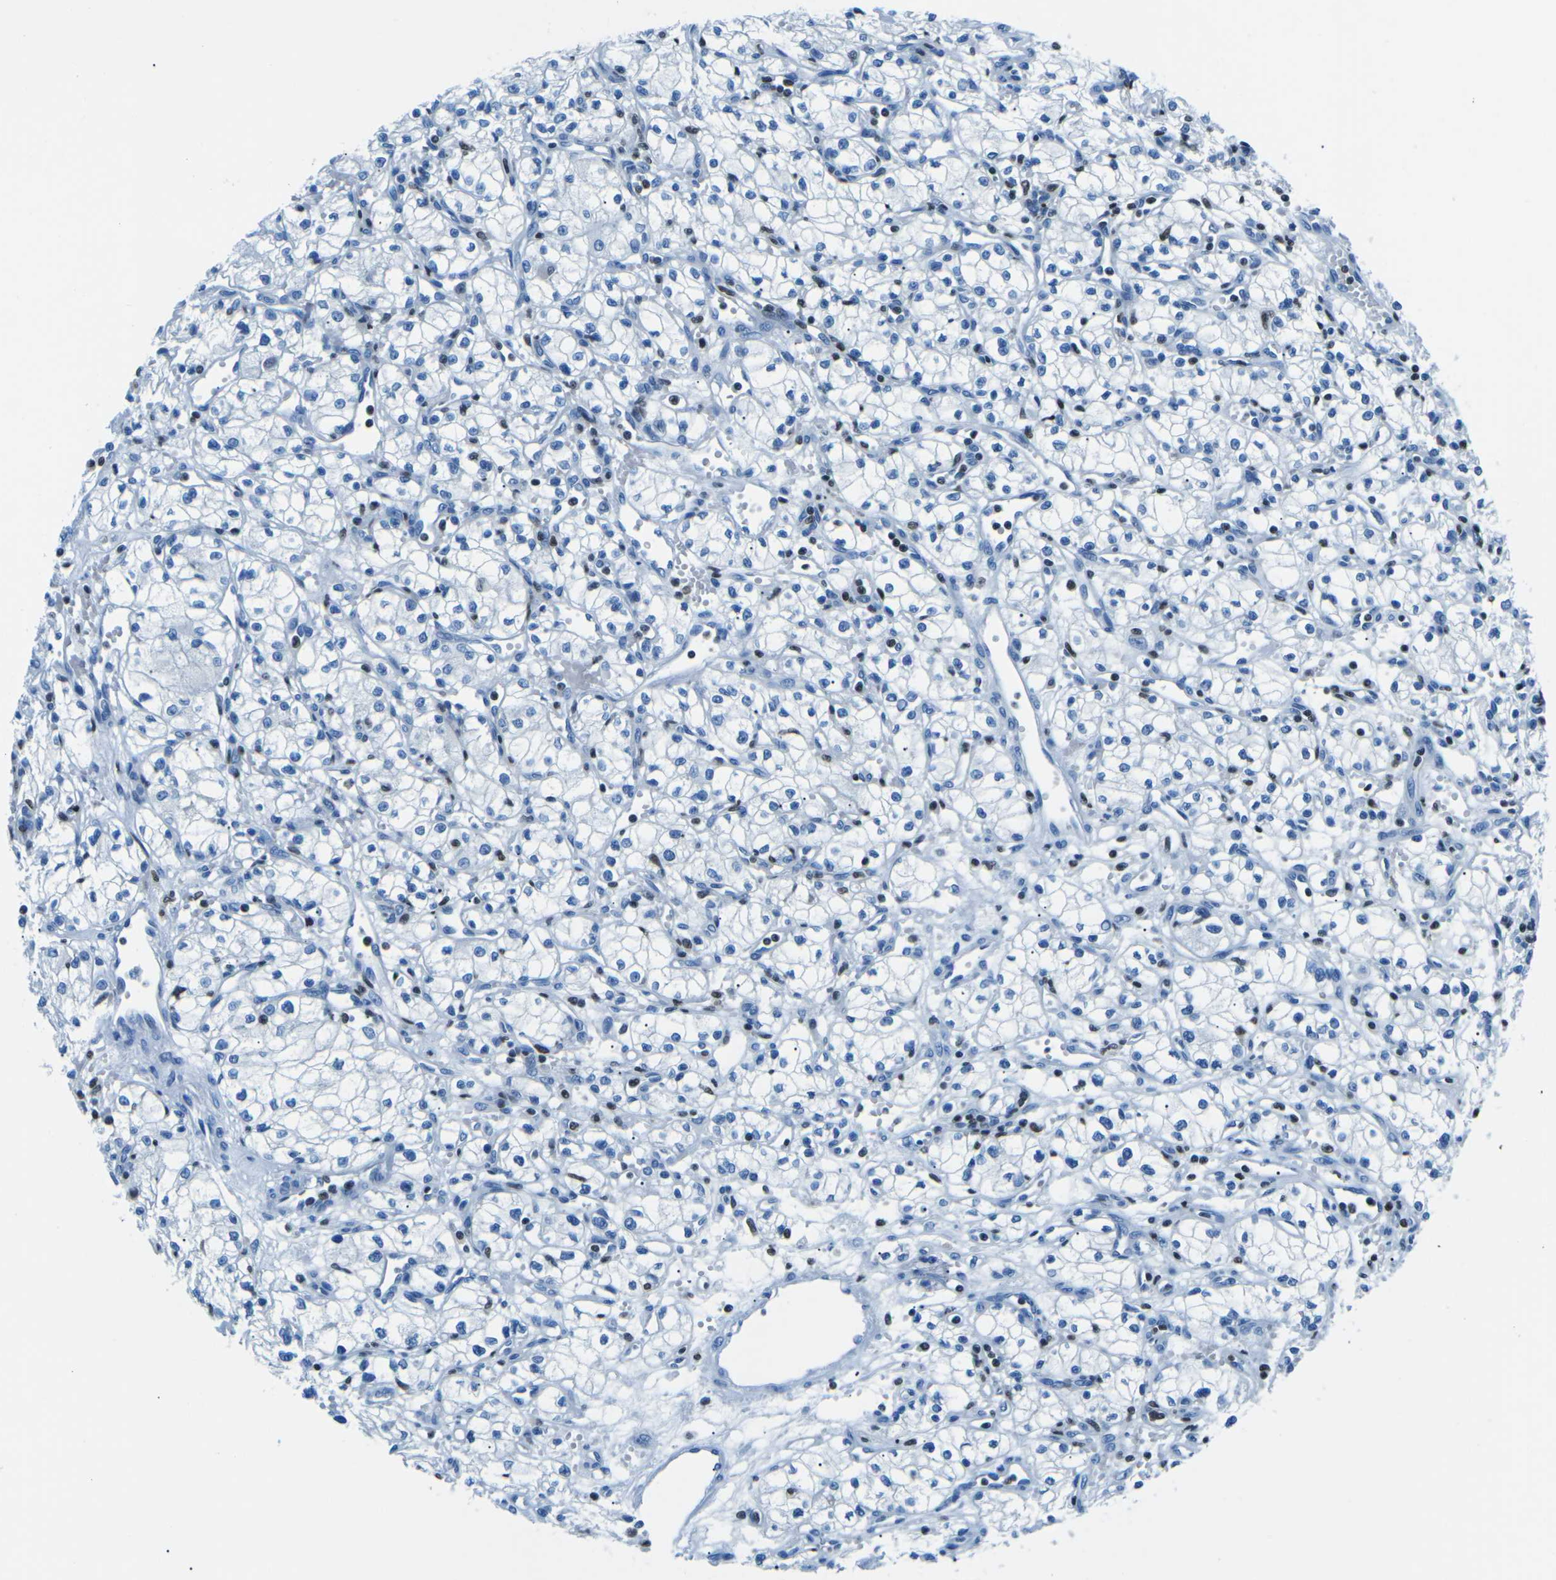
{"staining": {"intensity": "negative", "quantity": "none", "location": "none"}, "tissue": "renal cancer", "cell_type": "Tumor cells", "image_type": "cancer", "snomed": [{"axis": "morphology", "description": "Normal tissue, NOS"}, {"axis": "morphology", "description": "Adenocarcinoma, NOS"}, {"axis": "topography", "description": "Kidney"}], "caption": "A photomicrograph of renal adenocarcinoma stained for a protein demonstrates no brown staining in tumor cells.", "gene": "CELF2", "patient": {"sex": "male", "age": 59}}